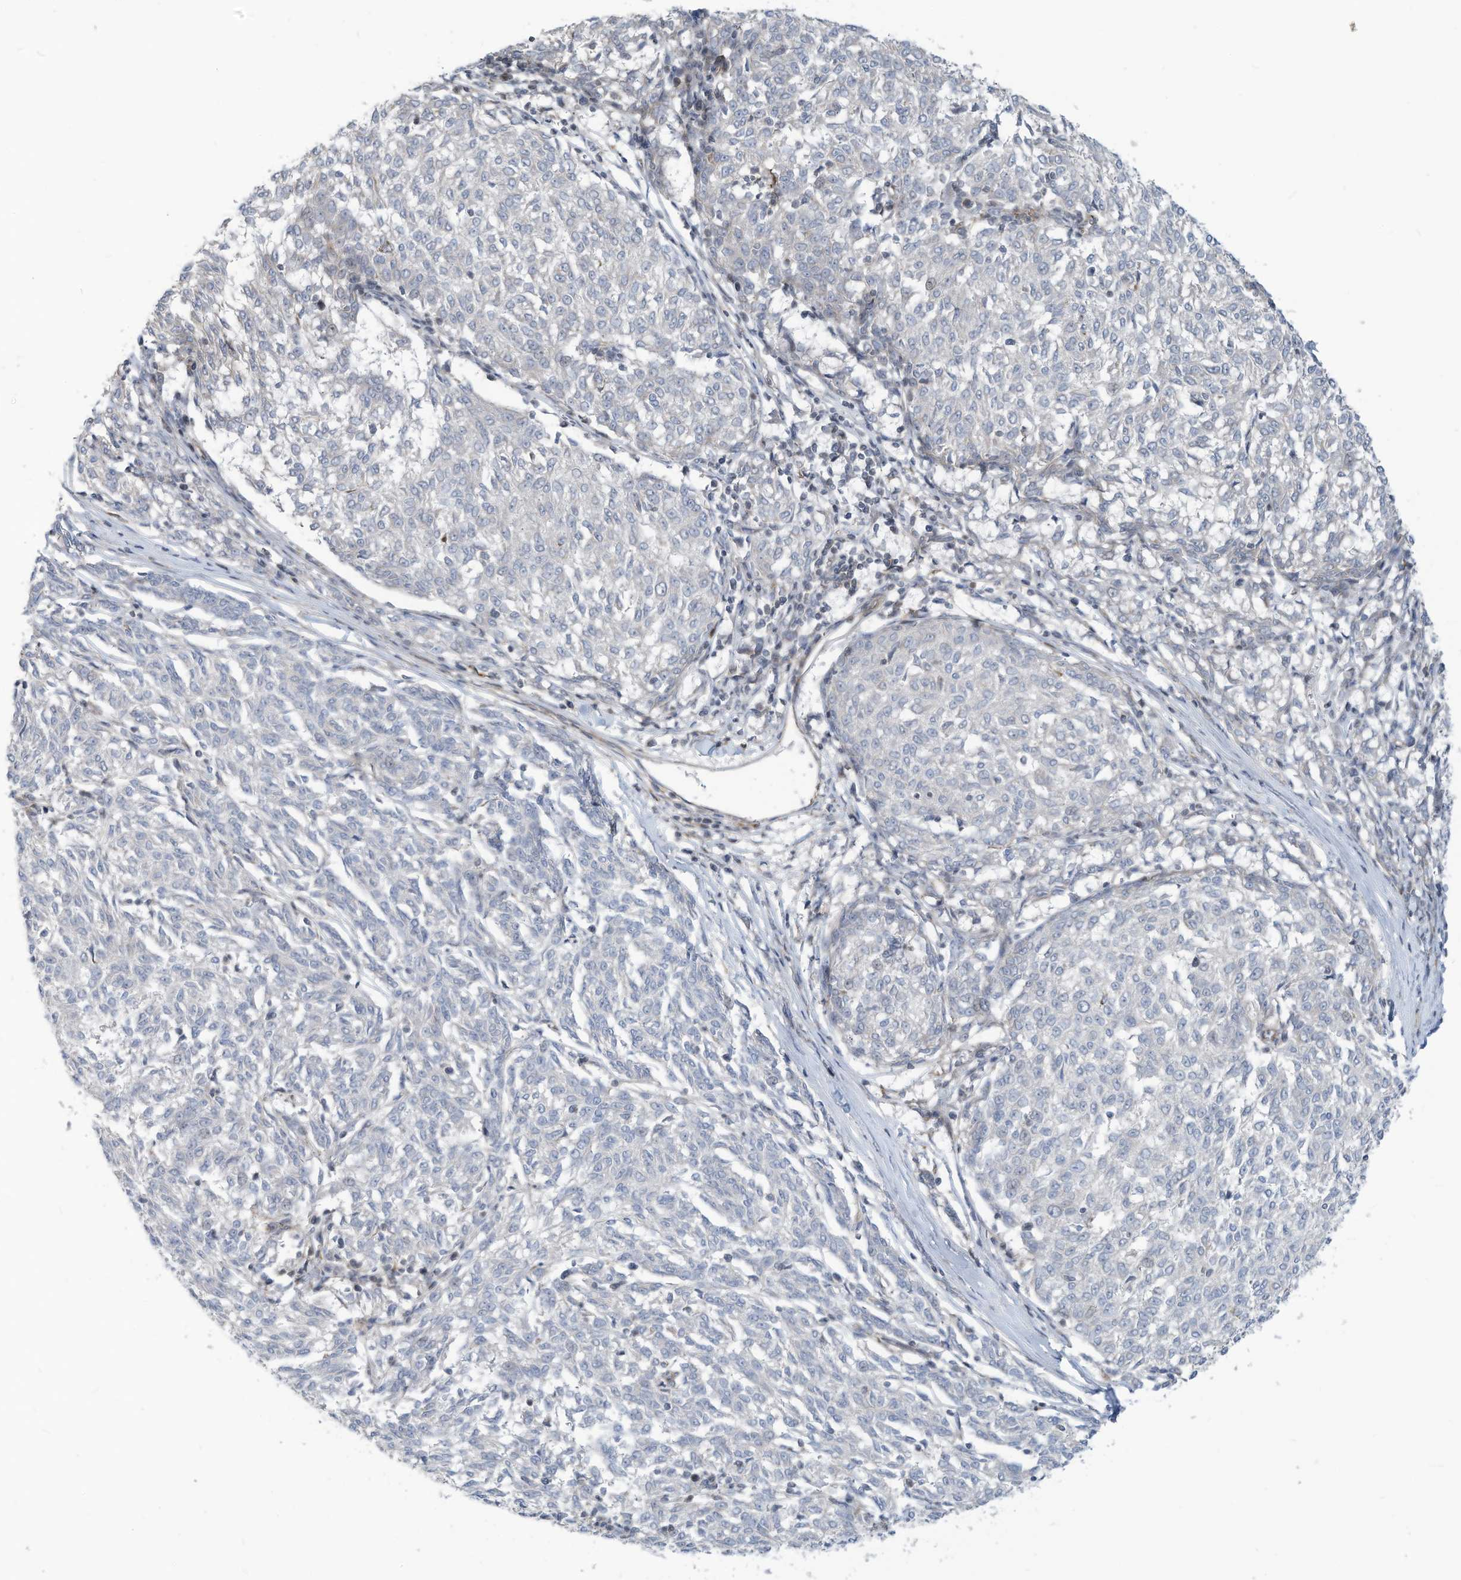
{"staining": {"intensity": "negative", "quantity": "none", "location": "none"}, "tissue": "melanoma", "cell_type": "Tumor cells", "image_type": "cancer", "snomed": [{"axis": "morphology", "description": "Malignant melanoma, NOS"}, {"axis": "topography", "description": "Skin"}], "caption": "The micrograph exhibits no staining of tumor cells in melanoma.", "gene": "GPATCH3", "patient": {"sex": "female", "age": 72}}